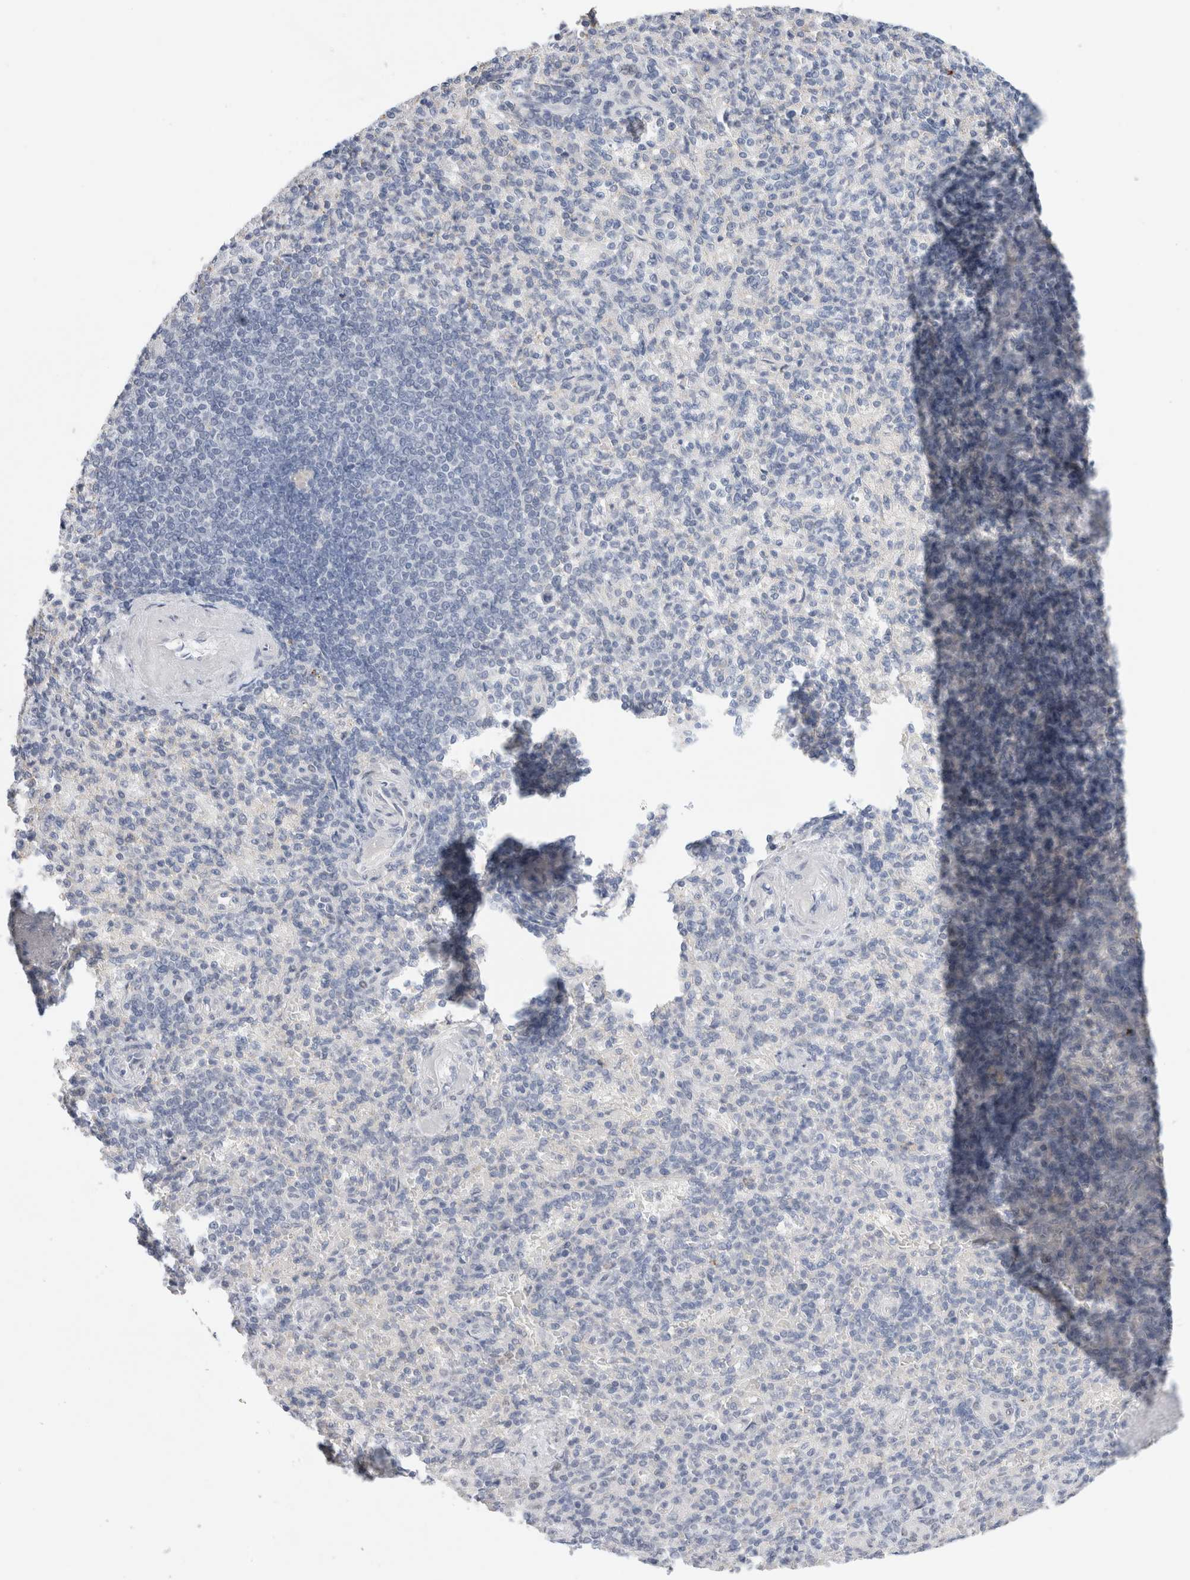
{"staining": {"intensity": "negative", "quantity": "none", "location": "none"}, "tissue": "spleen", "cell_type": "Cells in red pulp", "image_type": "normal", "snomed": [{"axis": "morphology", "description": "Normal tissue, NOS"}, {"axis": "topography", "description": "Spleen"}], "caption": "Normal spleen was stained to show a protein in brown. There is no significant positivity in cells in red pulp. The staining was performed using DAB (3,3'-diaminobenzidine) to visualize the protein expression in brown, while the nuclei were stained in blue with hematoxylin (Magnification: 20x).", "gene": "KNL1", "patient": {"sex": "female", "age": 74}}